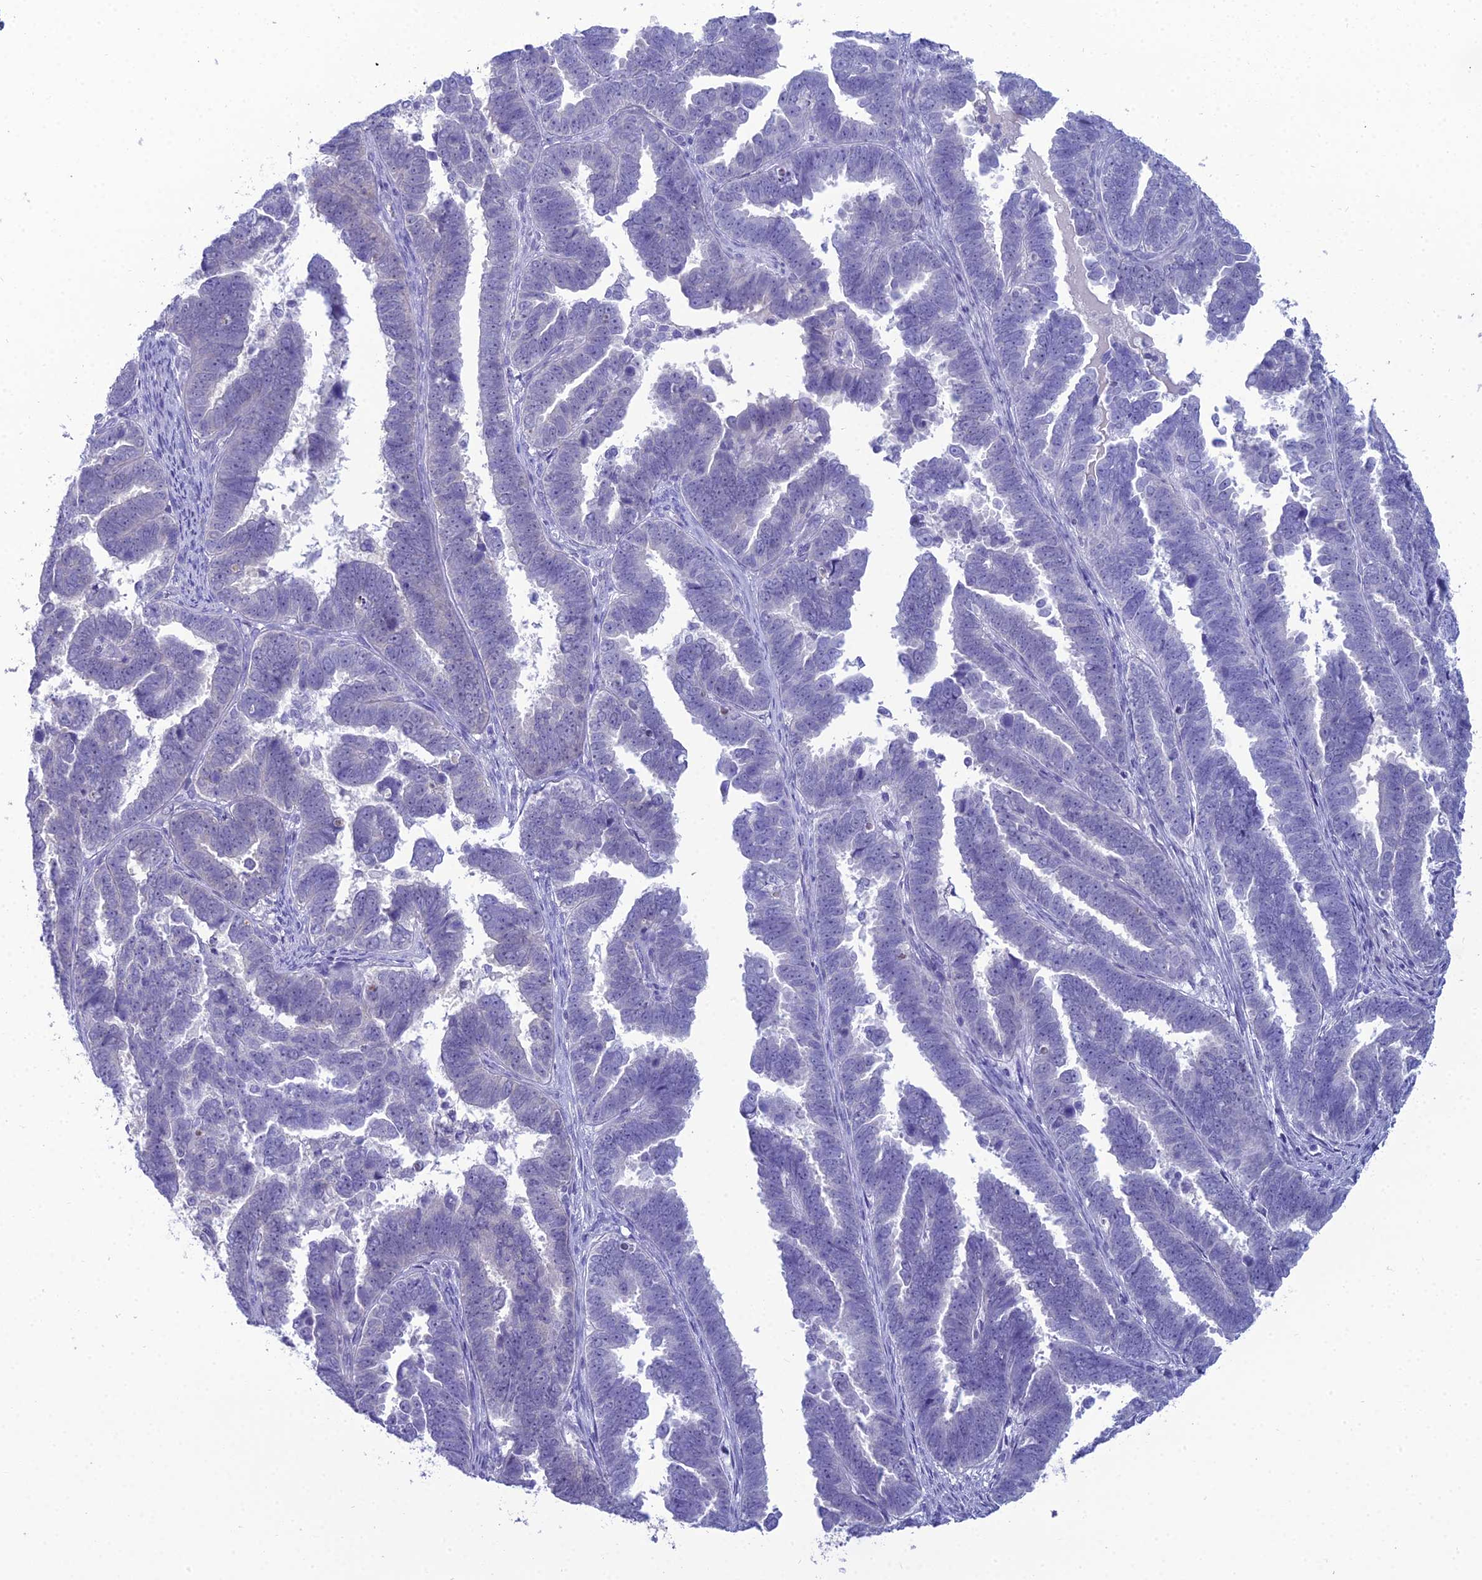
{"staining": {"intensity": "negative", "quantity": "none", "location": "none"}, "tissue": "endometrial cancer", "cell_type": "Tumor cells", "image_type": "cancer", "snomed": [{"axis": "morphology", "description": "Adenocarcinoma, NOS"}, {"axis": "topography", "description": "Endometrium"}], "caption": "Adenocarcinoma (endometrial) was stained to show a protein in brown. There is no significant positivity in tumor cells. (DAB immunohistochemistry, high magnification).", "gene": "GNPNAT1", "patient": {"sex": "female", "age": 75}}